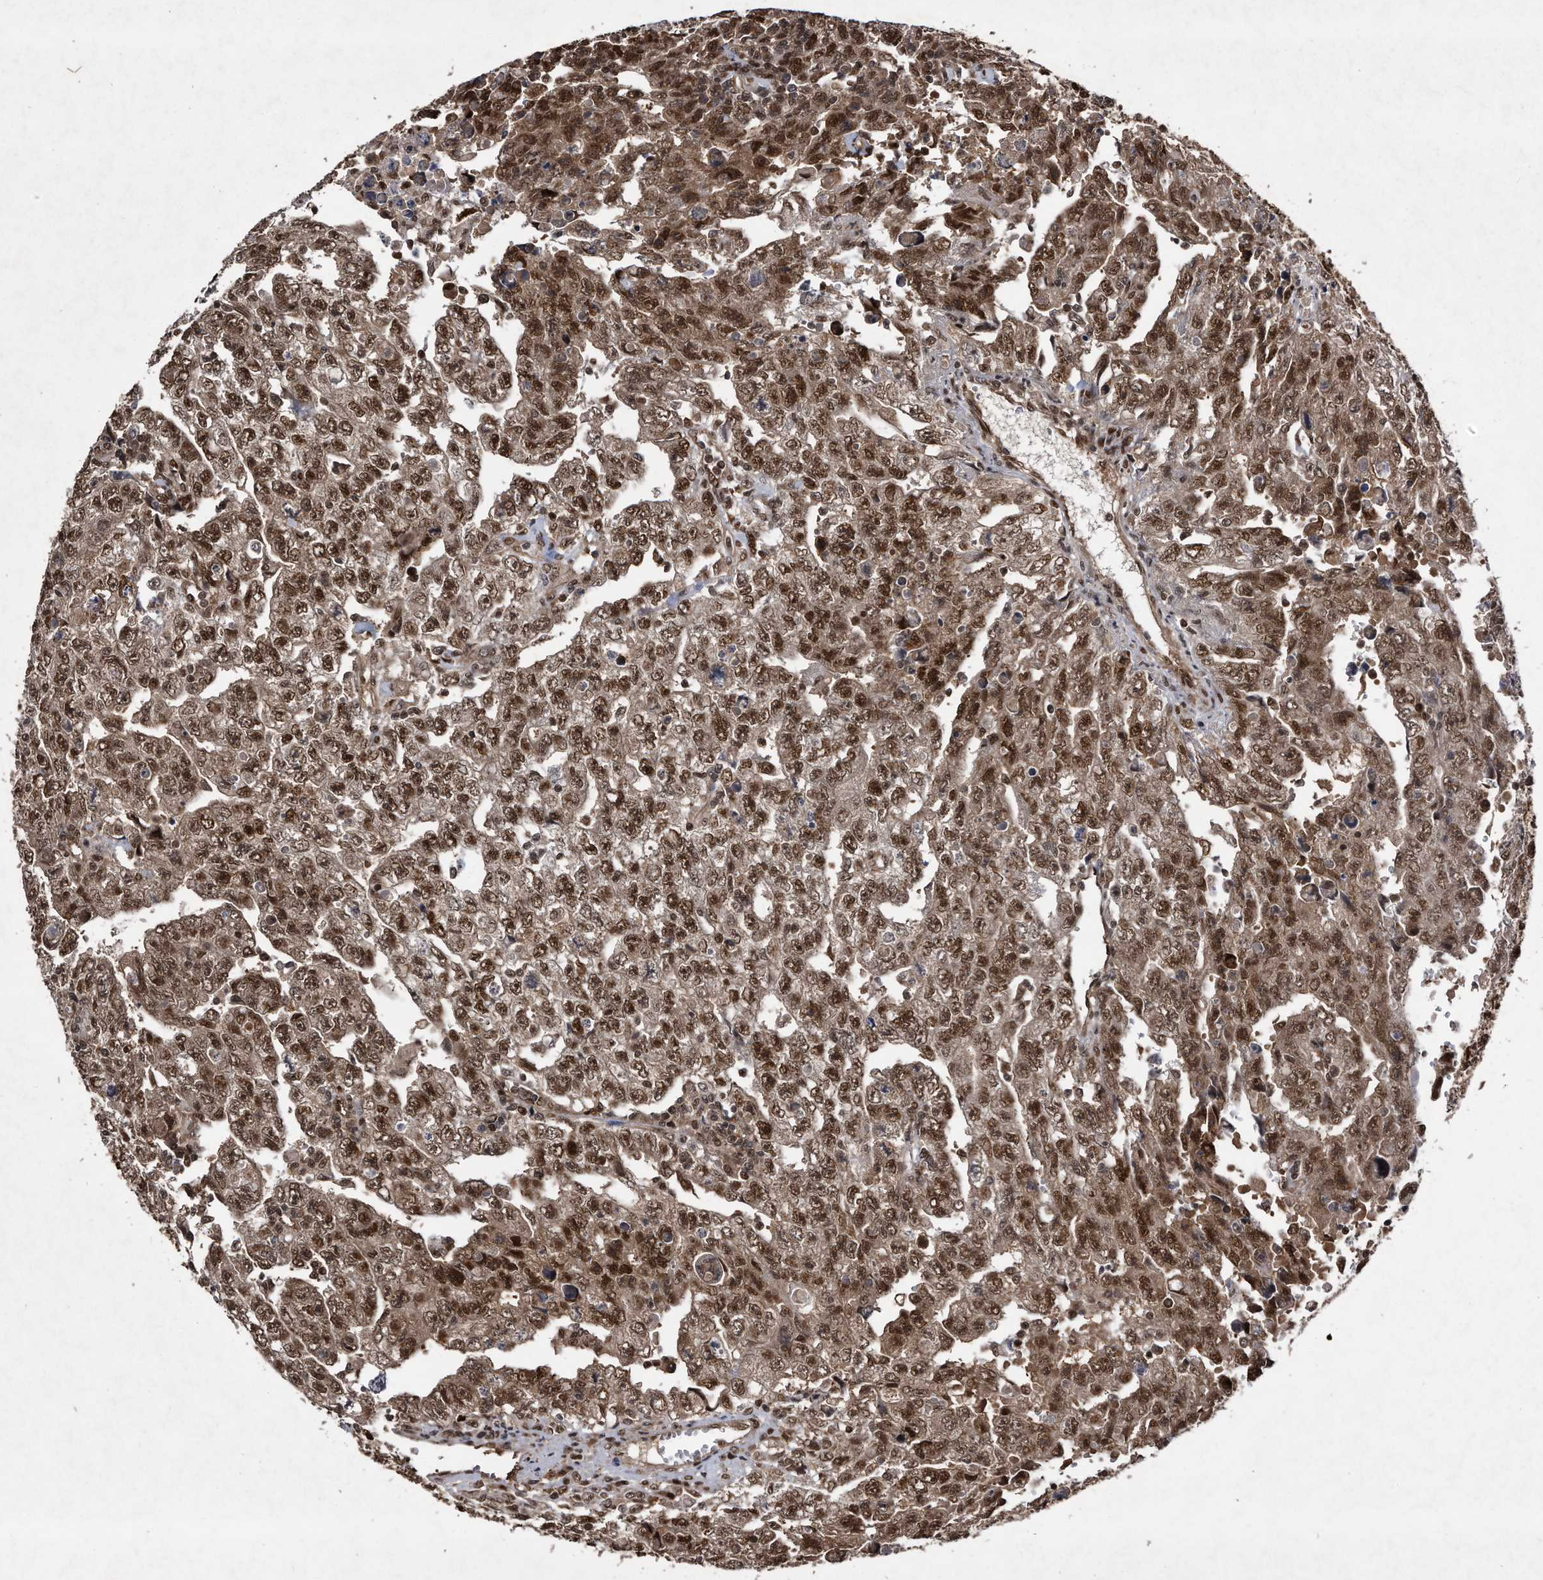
{"staining": {"intensity": "strong", "quantity": ">75%", "location": "cytoplasmic/membranous,nuclear"}, "tissue": "testis cancer", "cell_type": "Tumor cells", "image_type": "cancer", "snomed": [{"axis": "morphology", "description": "Carcinoma, Embryonal, NOS"}, {"axis": "topography", "description": "Testis"}], "caption": "Immunohistochemical staining of testis embryonal carcinoma demonstrates strong cytoplasmic/membranous and nuclear protein staining in approximately >75% of tumor cells. (DAB IHC, brown staining for protein, blue staining for nuclei).", "gene": "RAD23B", "patient": {"sex": "male", "age": 28}}